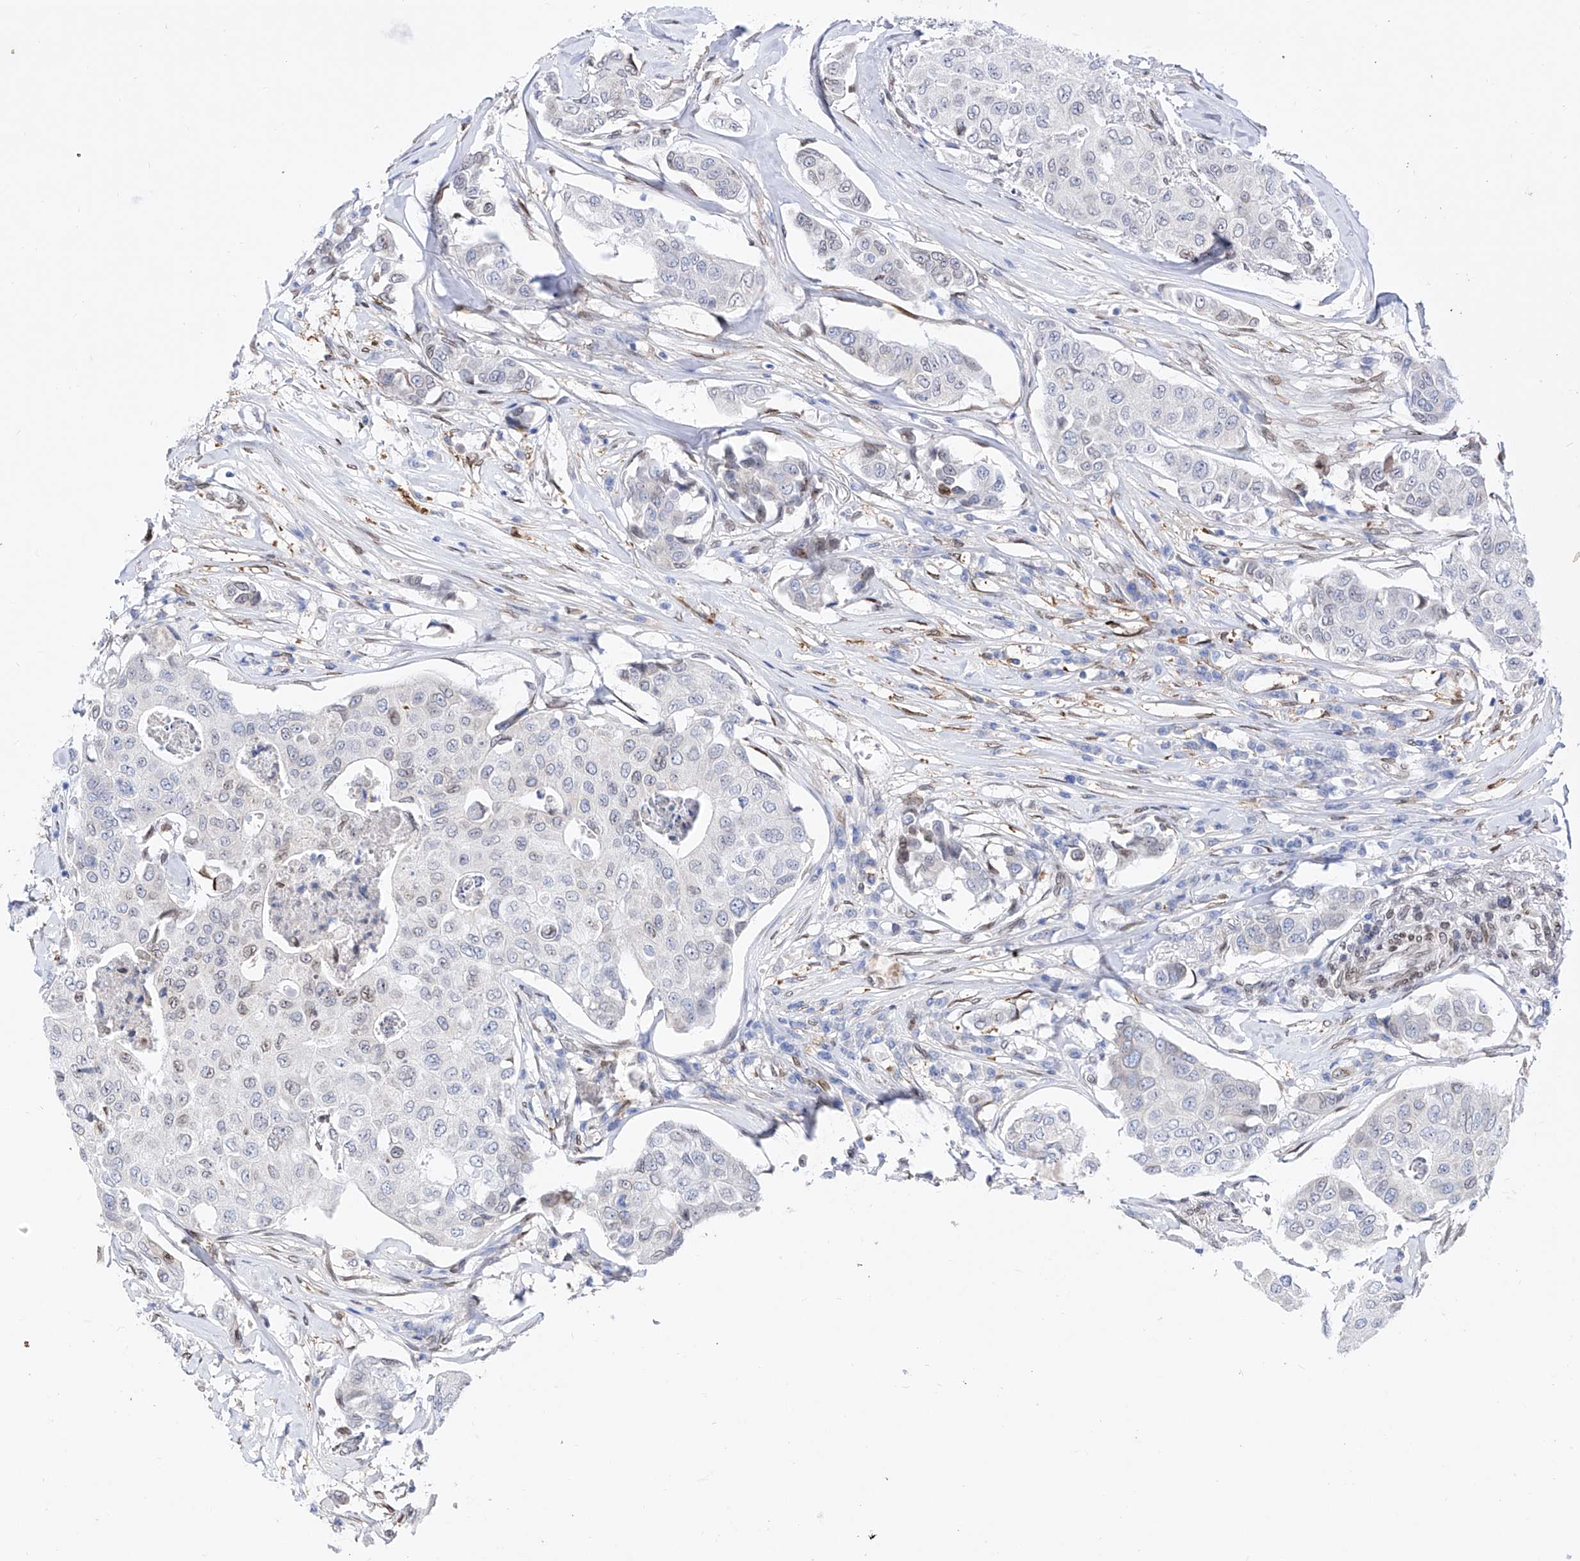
{"staining": {"intensity": "negative", "quantity": "none", "location": "none"}, "tissue": "breast cancer", "cell_type": "Tumor cells", "image_type": "cancer", "snomed": [{"axis": "morphology", "description": "Duct carcinoma"}, {"axis": "topography", "description": "Breast"}], "caption": "This photomicrograph is of breast infiltrating ductal carcinoma stained with immunohistochemistry (IHC) to label a protein in brown with the nuclei are counter-stained blue. There is no staining in tumor cells.", "gene": "LCLAT1", "patient": {"sex": "female", "age": 80}}